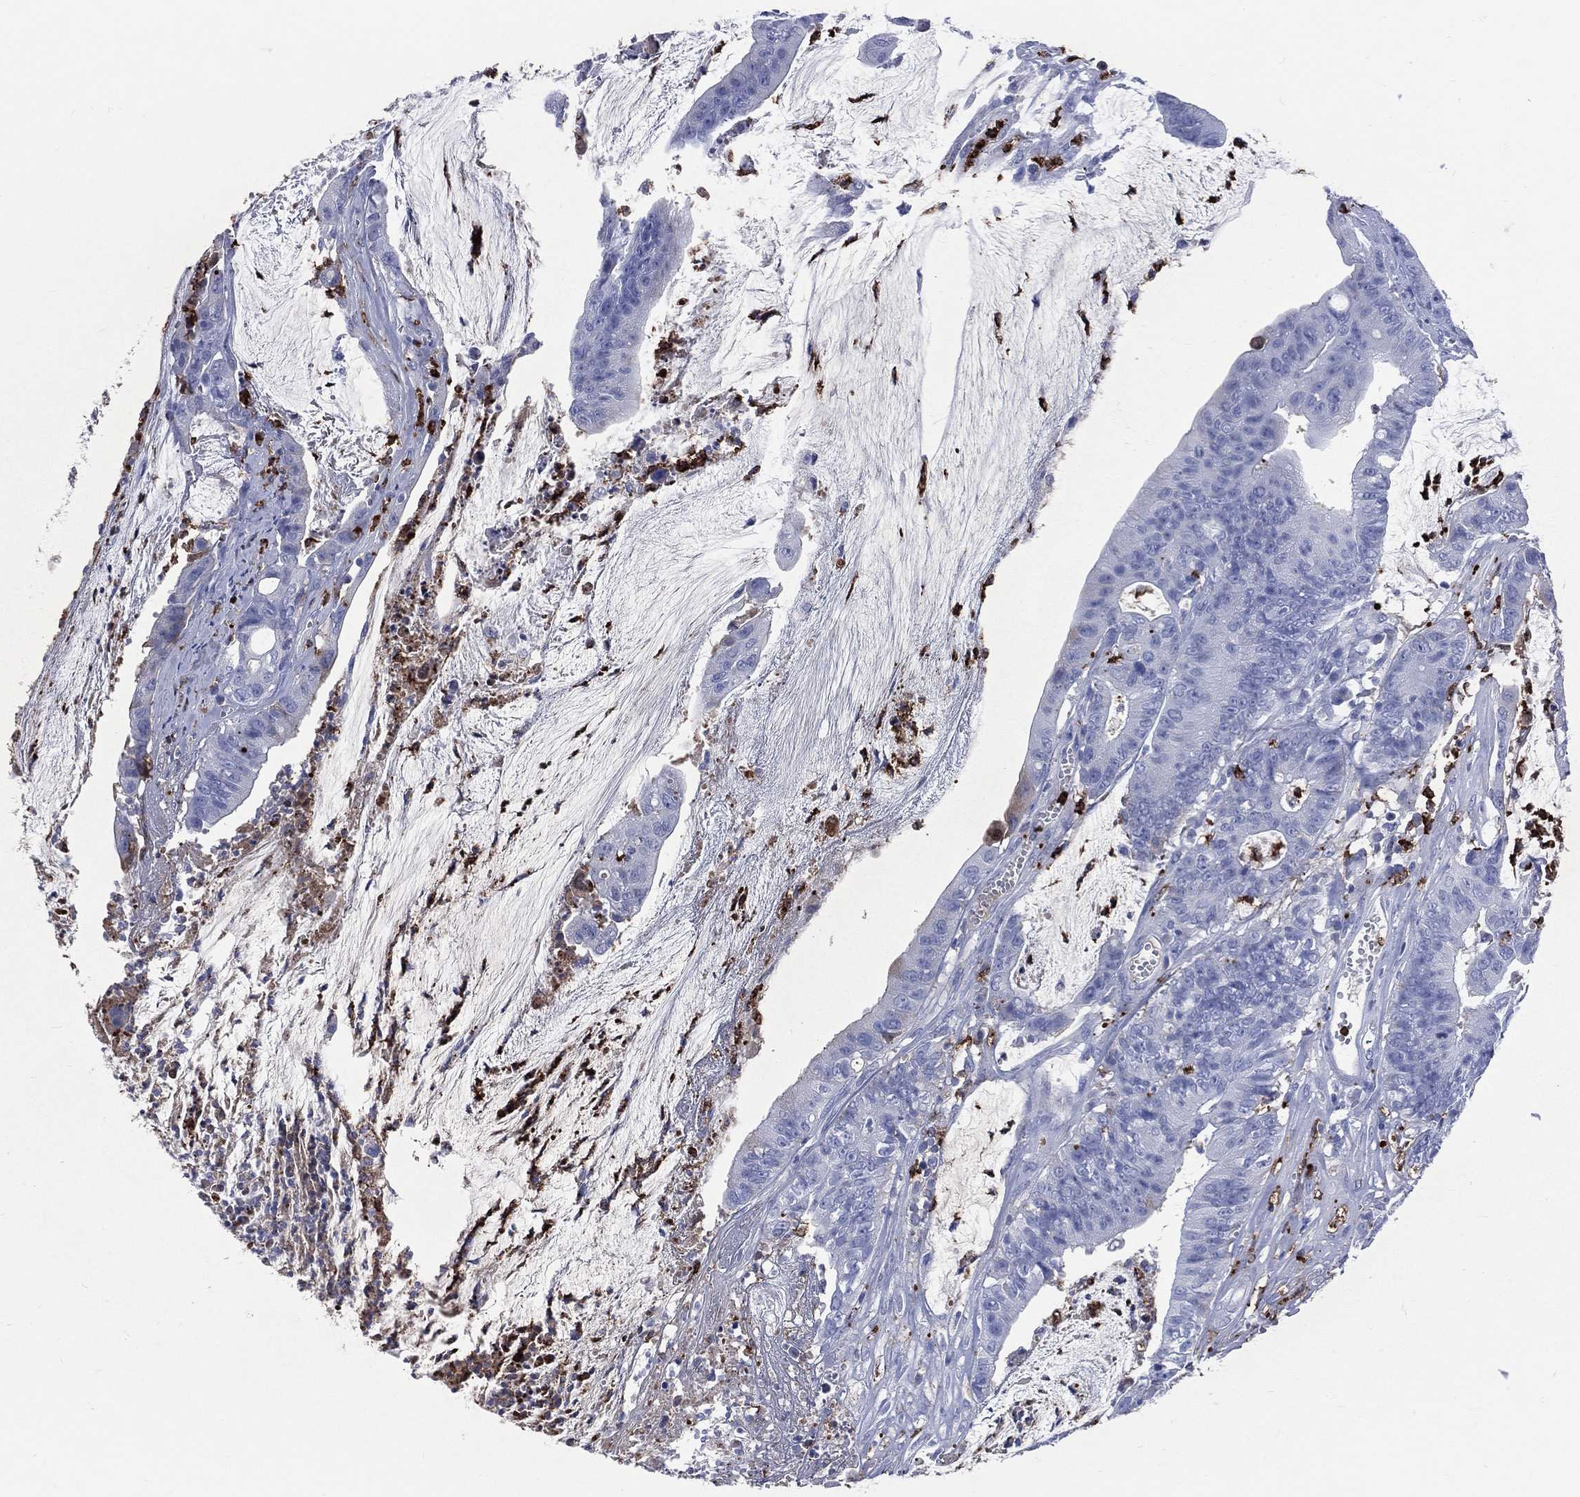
{"staining": {"intensity": "negative", "quantity": "none", "location": "none"}, "tissue": "colorectal cancer", "cell_type": "Tumor cells", "image_type": "cancer", "snomed": [{"axis": "morphology", "description": "Adenocarcinoma, NOS"}, {"axis": "topography", "description": "Colon"}], "caption": "Tumor cells are negative for protein expression in human colorectal adenocarcinoma.", "gene": "PGLYRP1", "patient": {"sex": "female", "age": 69}}